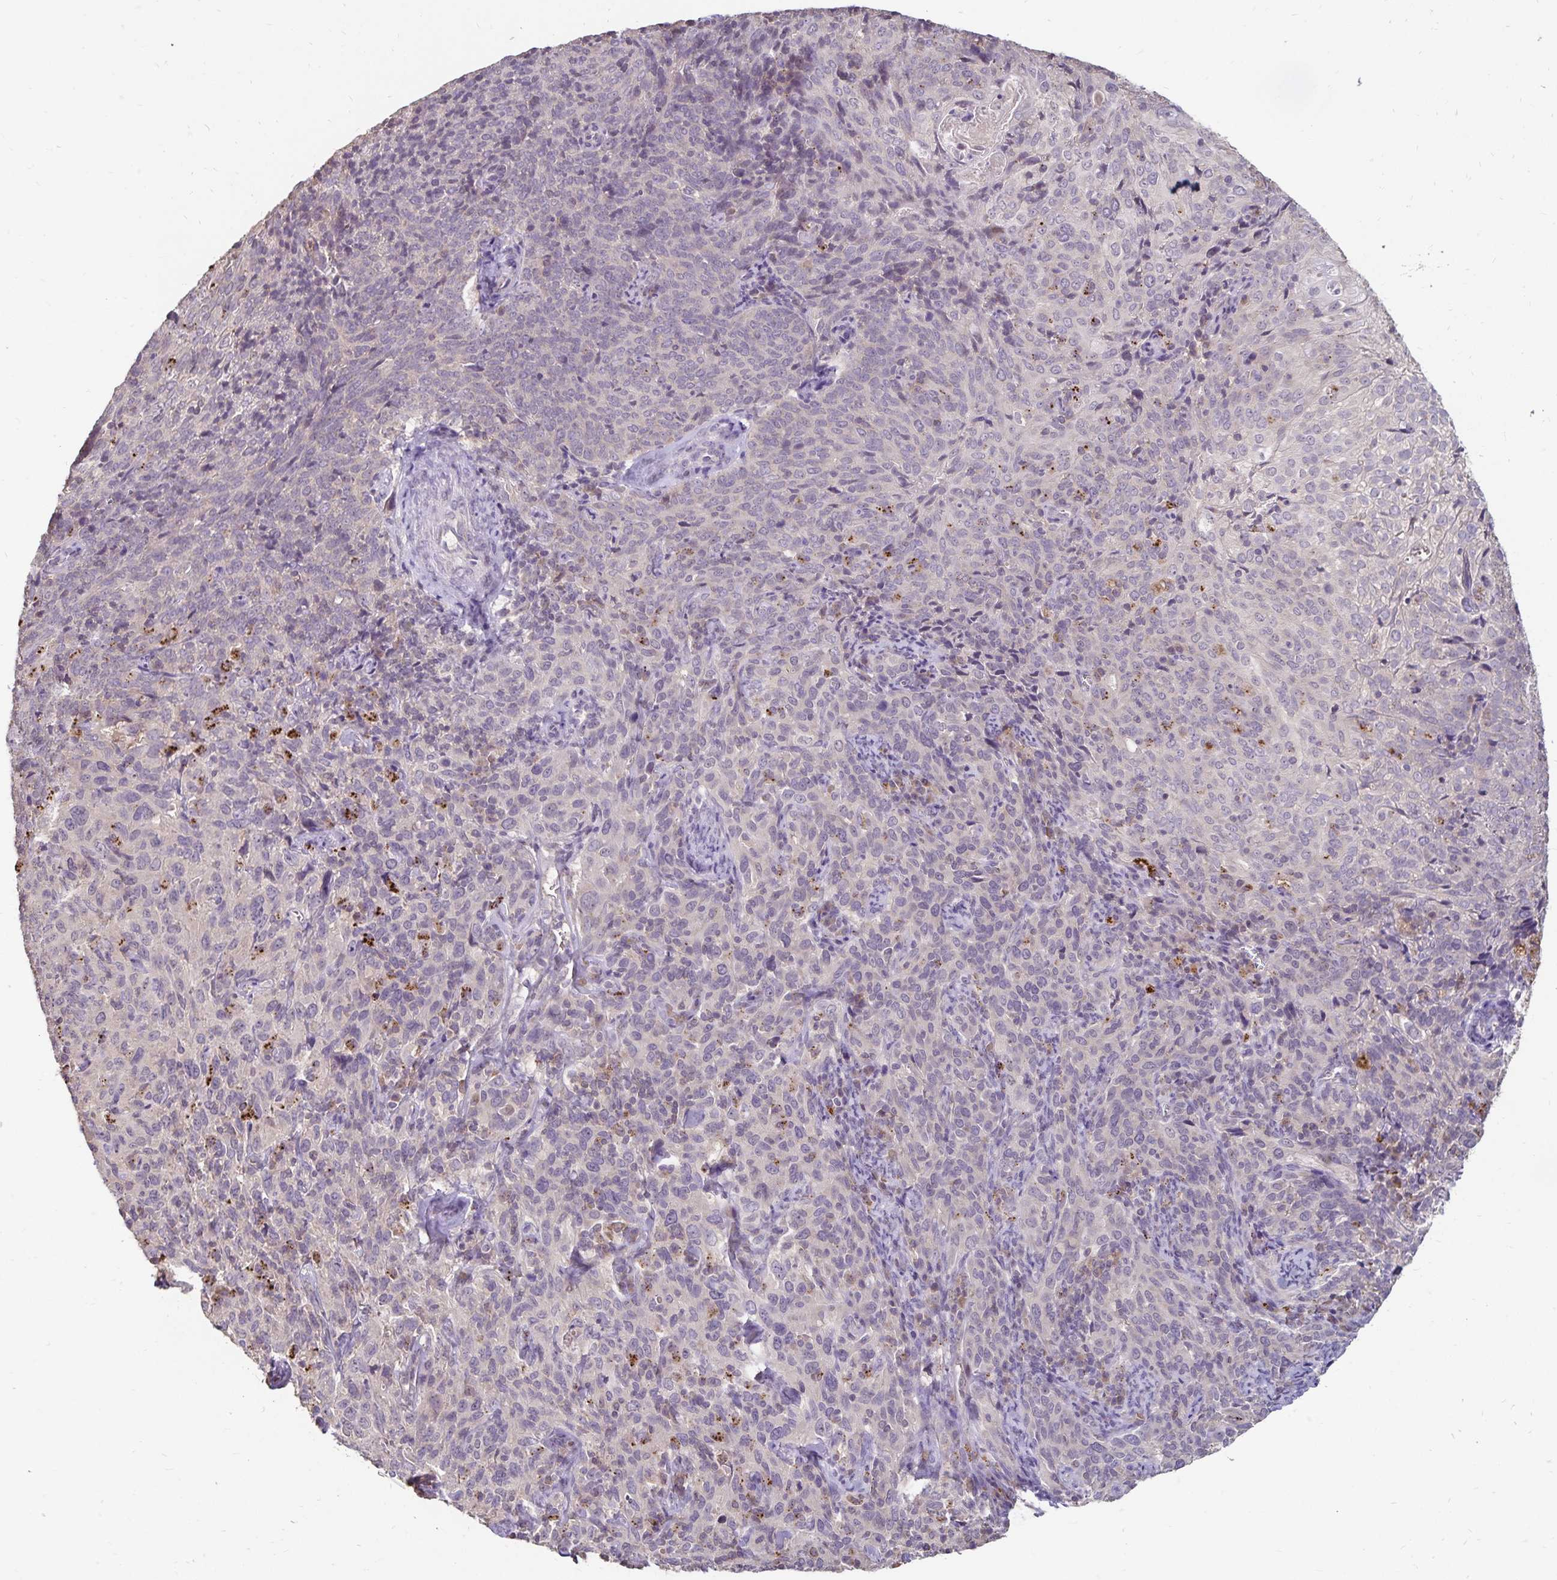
{"staining": {"intensity": "negative", "quantity": "none", "location": "none"}, "tissue": "cervical cancer", "cell_type": "Tumor cells", "image_type": "cancer", "snomed": [{"axis": "morphology", "description": "Squamous cell carcinoma, NOS"}, {"axis": "topography", "description": "Cervix"}], "caption": "The immunohistochemistry histopathology image has no significant positivity in tumor cells of cervical cancer (squamous cell carcinoma) tissue.", "gene": "EMC10", "patient": {"sex": "female", "age": 51}}